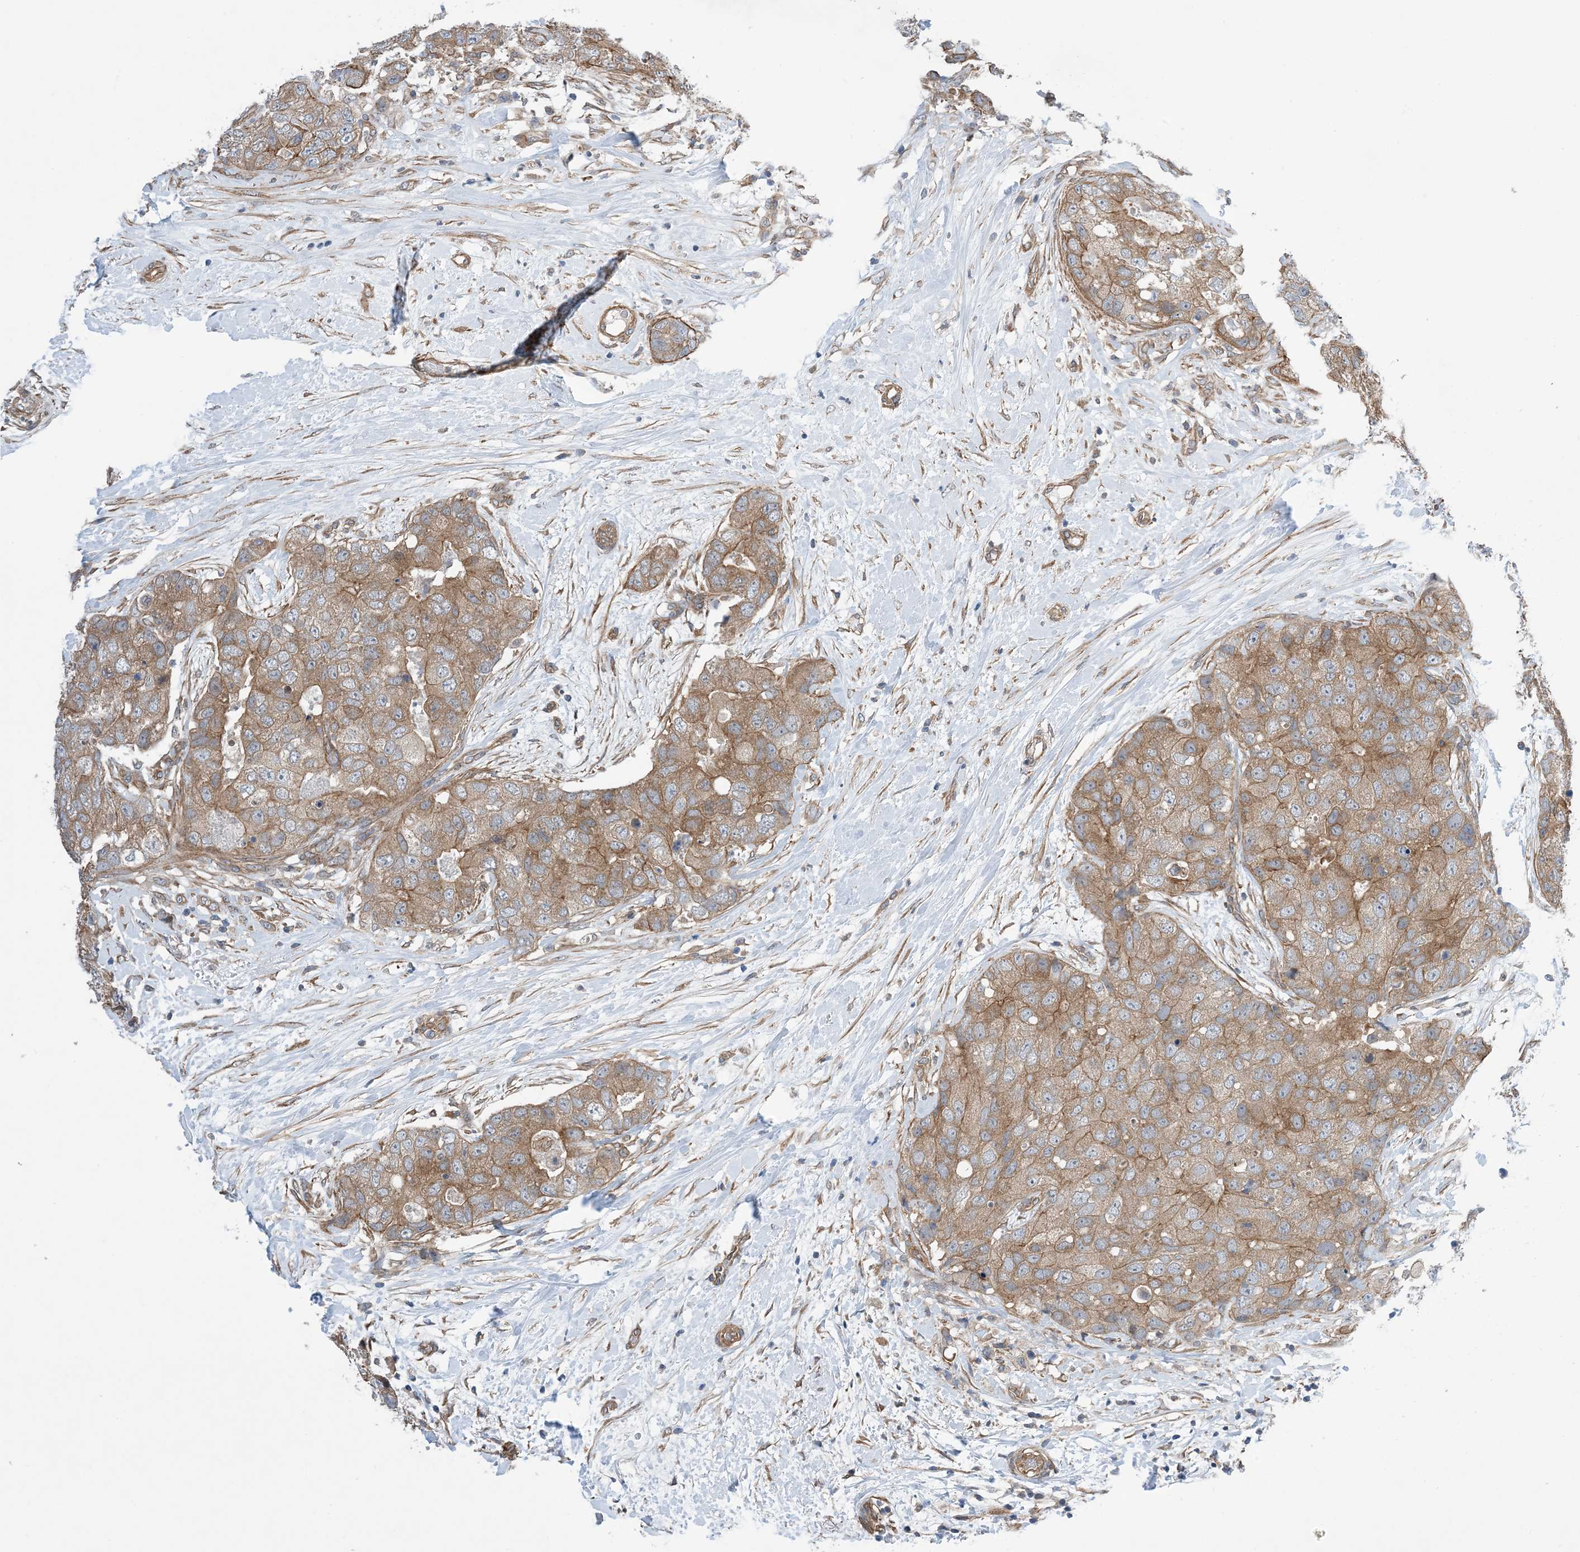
{"staining": {"intensity": "moderate", "quantity": ">75%", "location": "cytoplasmic/membranous"}, "tissue": "breast cancer", "cell_type": "Tumor cells", "image_type": "cancer", "snomed": [{"axis": "morphology", "description": "Duct carcinoma"}, {"axis": "topography", "description": "Breast"}], "caption": "A micrograph of human breast cancer (invasive ductal carcinoma) stained for a protein exhibits moderate cytoplasmic/membranous brown staining in tumor cells. (DAB = brown stain, brightfield microscopy at high magnification).", "gene": "EHBP1", "patient": {"sex": "female", "age": 62}}